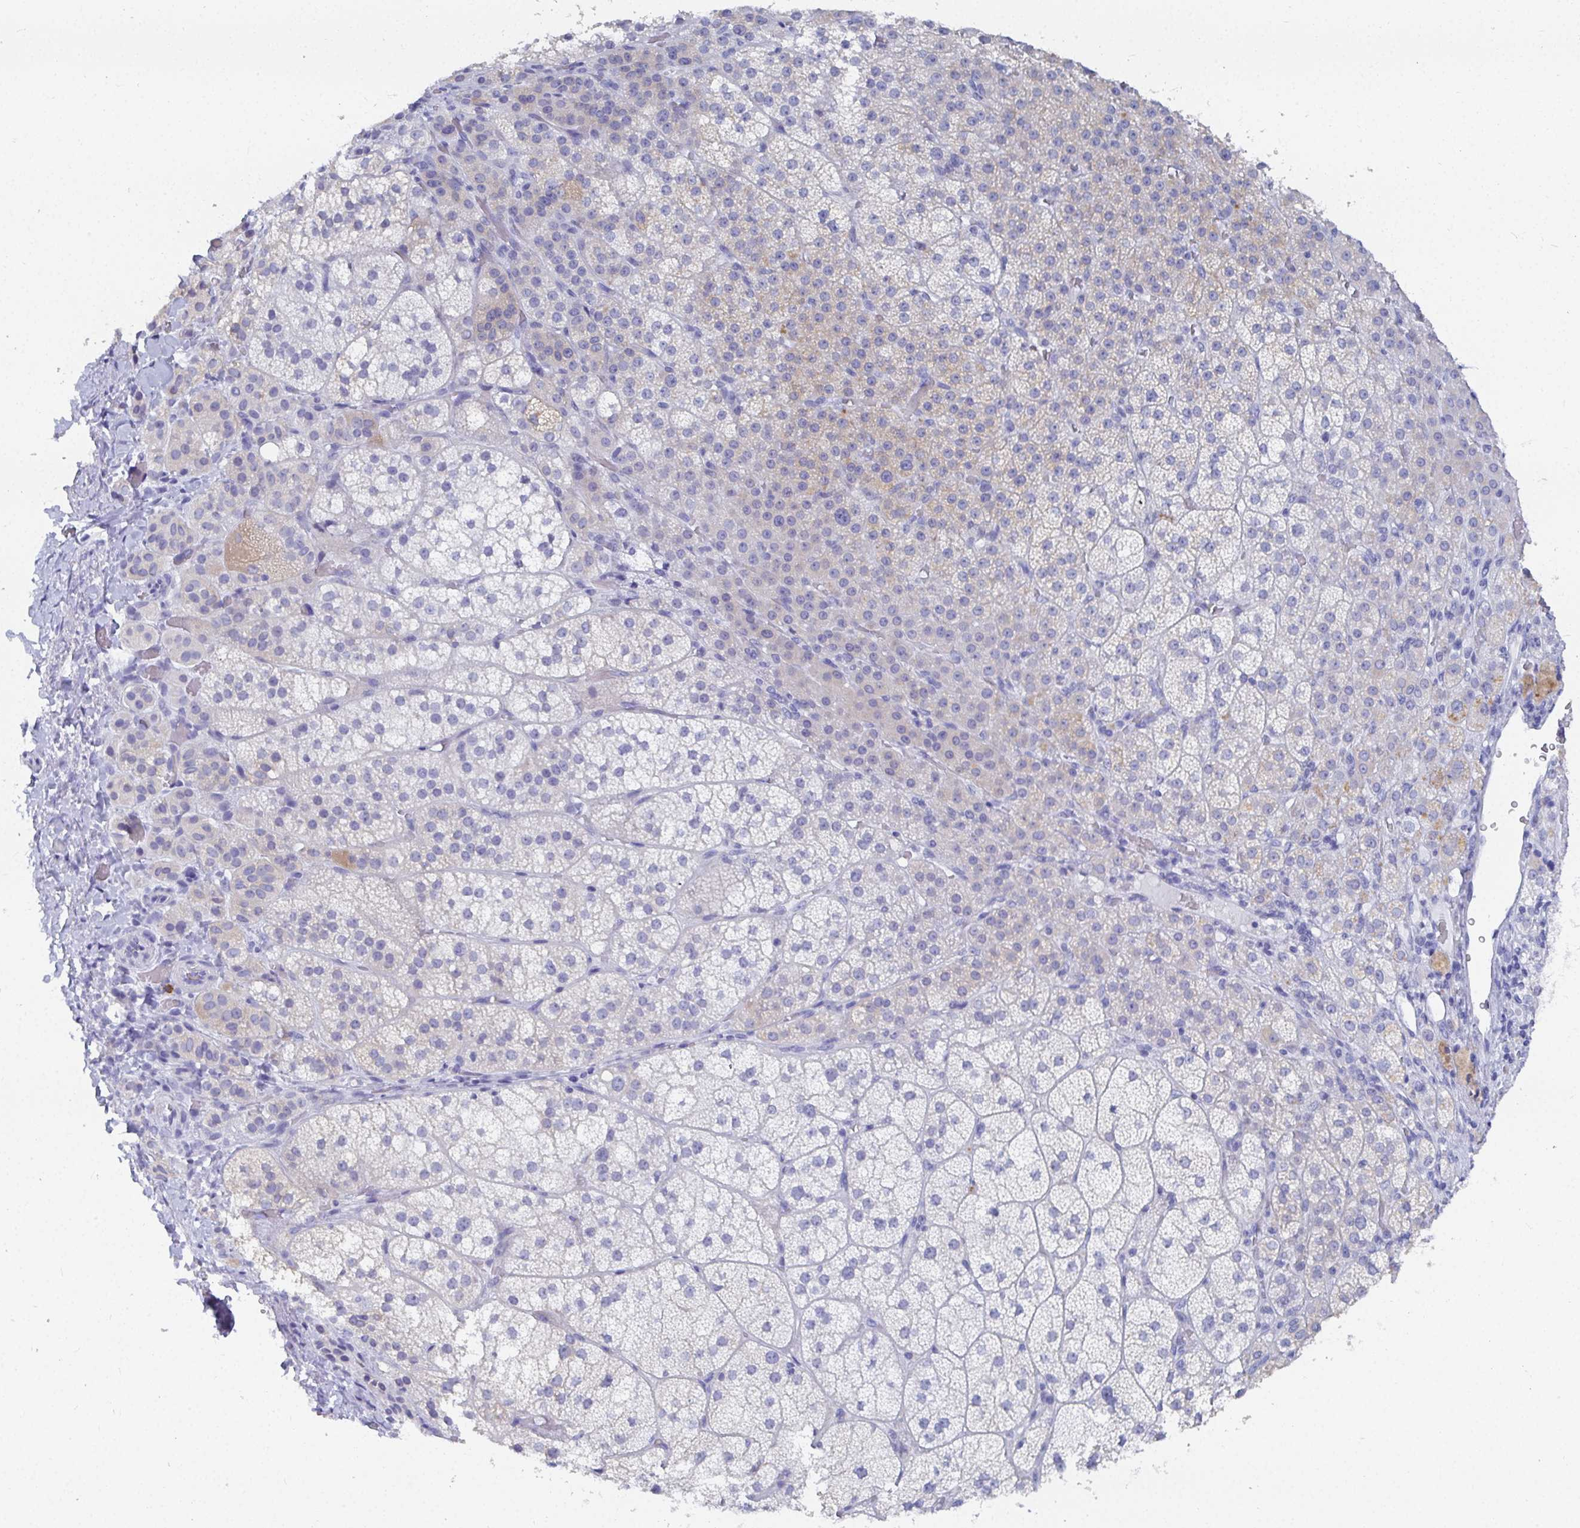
{"staining": {"intensity": "negative", "quantity": "none", "location": "none"}, "tissue": "adrenal gland", "cell_type": "Glandular cells", "image_type": "normal", "snomed": [{"axis": "morphology", "description": "Normal tissue, NOS"}, {"axis": "topography", "description": "Adrenal gland"}], "caption": "The photomicrograph demonstrates no staining of glandular cells in unremarkable adrenal gland. (DAB (3,3'-diaminobenzidine) IHC with hematoxylin counter stain).", "gene": "GRIA1", "patient": {"sex": "female", "age": 60}}